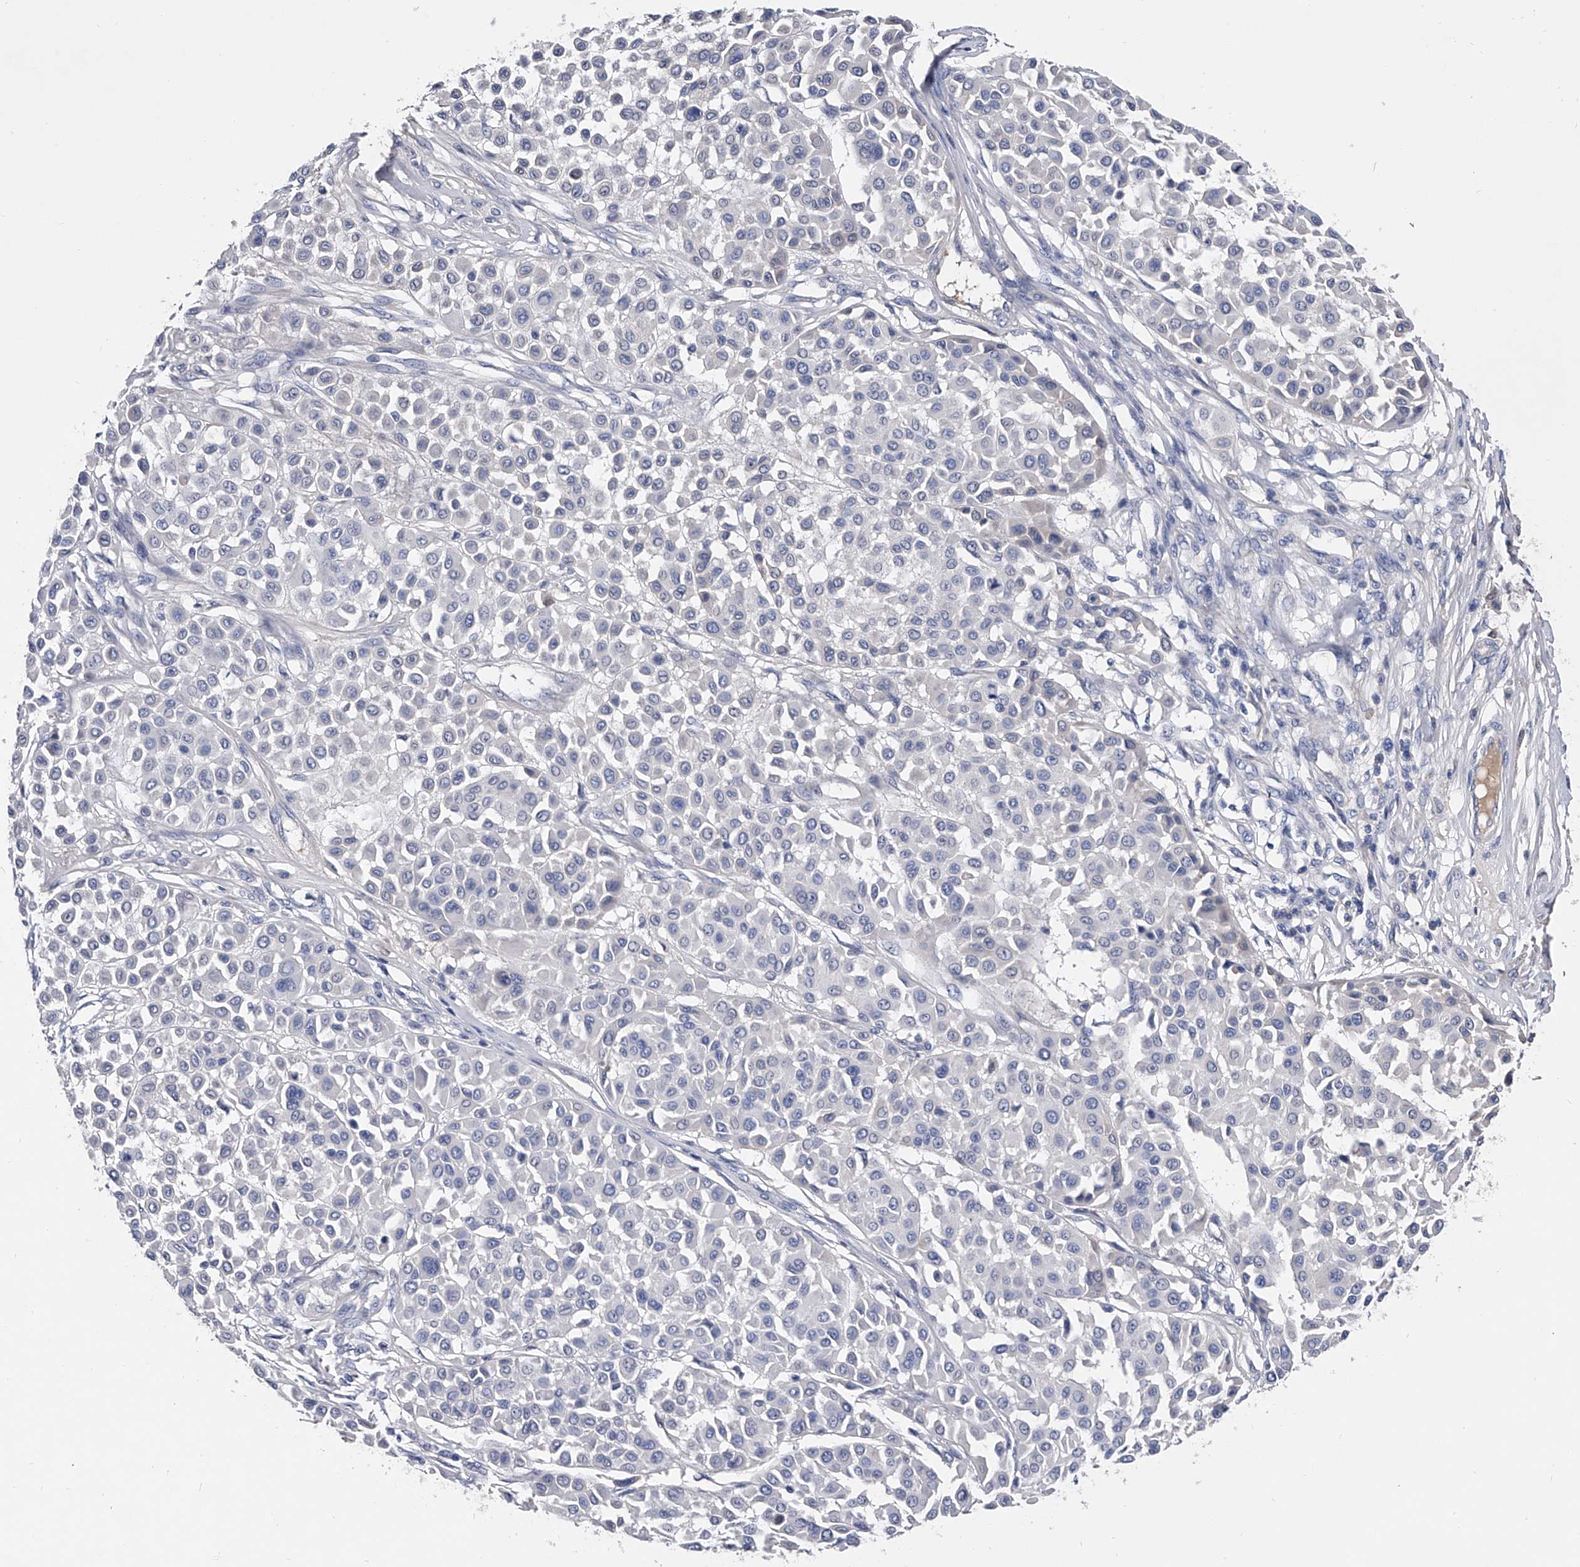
{"staining": {"intensity": "negative", "quantity": "none", "location": "none"}, "tissue": "melanoma", "cell_type": "Tumor cells", "image_type": "cancer", "snomed": [{"axis": "morphology", "description": "Malignant melanoma, Metastatic site"}, {"axis": "topography", "description": "Soft tissue"}], "caption": "Malignant melanoma (metastatic site) was stained to show a protein in brown. There is no significant staining in tumor cells.", "gene": "EFCAB7", "patient": {"sex": "male", "age": 41}}